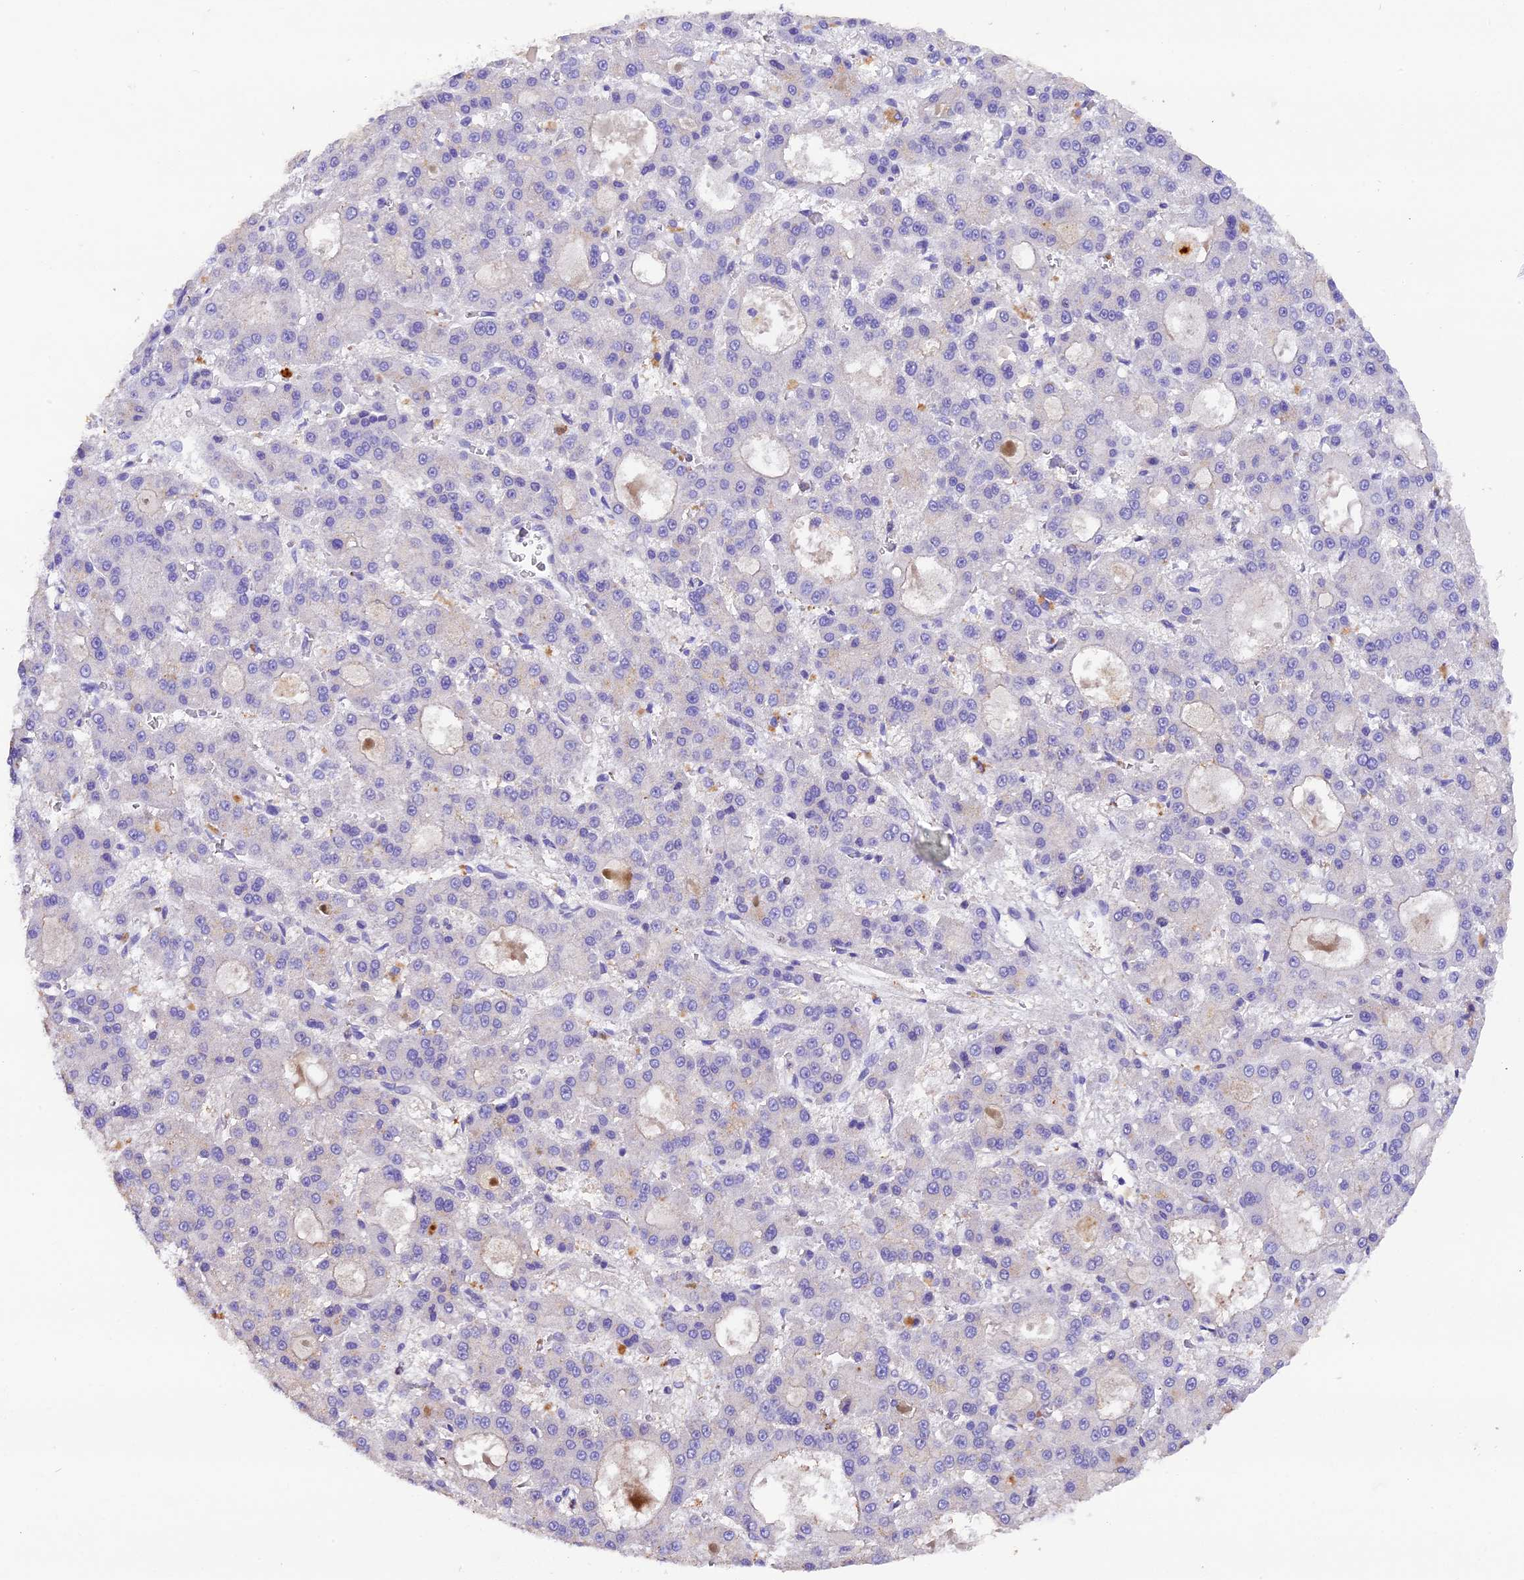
{"staining": {"intensity": "negative", "quantity": "none", "location": "none"}, "tissue": "liver cancer", "cell_type": "Tumor cells", "image_type": "cancer", "snomed": [{"axis": "morphology", "description": "Carcinoma, Hepatocellular, NOS"}, {"axis": "topography", "description": "Liver"}], "caption": "Photomicrograph shows no protein expression in tumor cells of liver cancer (hepatocellular carcinoma) tissue.", "gene": "MEX3B", "patient": {"sex": "male", "age": 70}}